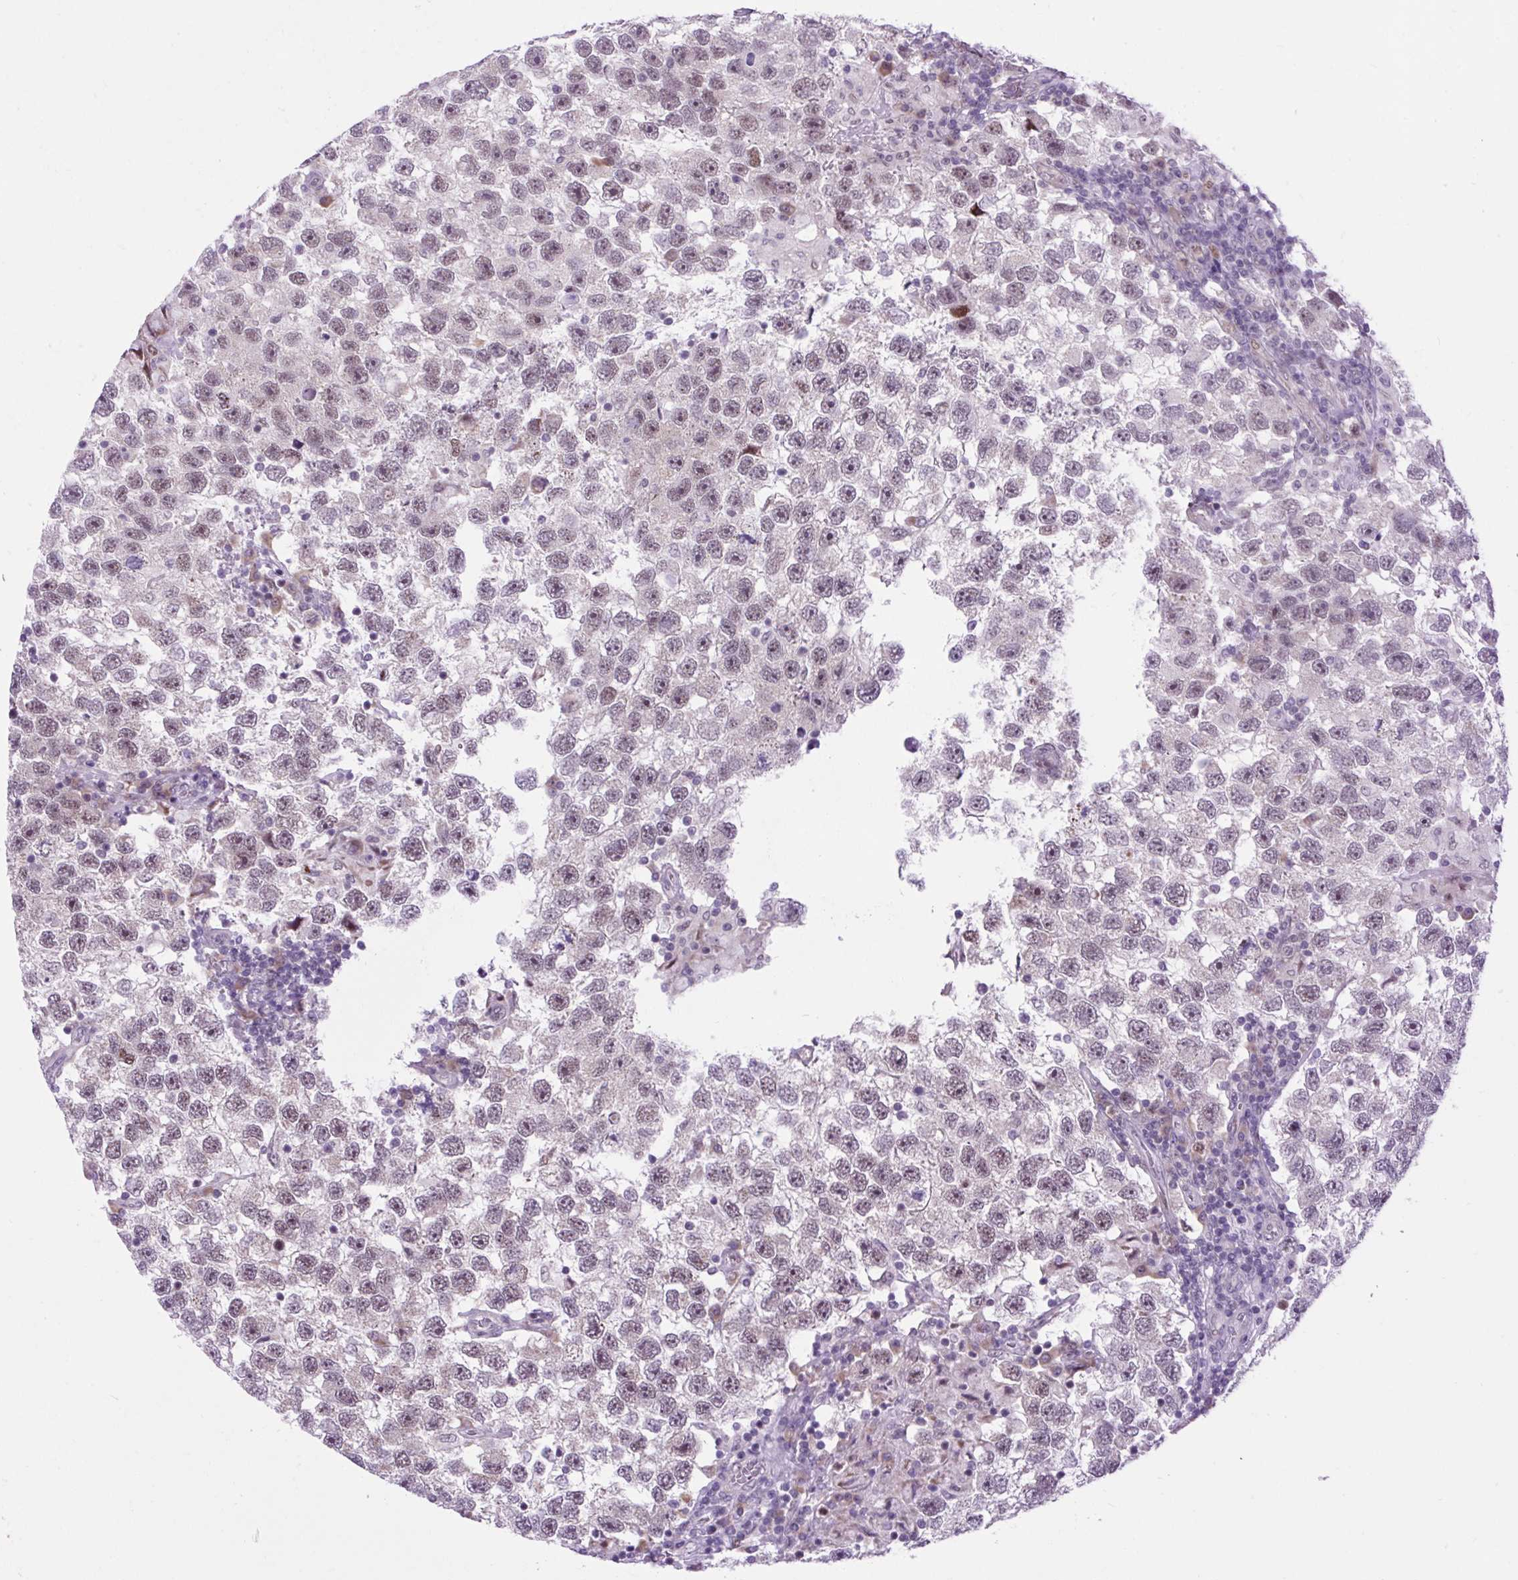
{"staining": {"intensity": "weak", "quantity": ">75%", "location": "nuclear"}, "tissue": "testis cancer", "cell_type": "Tumor cells", "image_type": "cancer", "snomed": [{"axis": "morphology", "description": "Seminoma, NOS"}, {"axis": "topography", "description": "Testis"}], "caption": "Immunohistochemistry staining of testis seminoma, which demonstrates low levels of weak nuclear staining in about >75% of tumor cells indicating weak nuclear protein staining. The staining was performed using DAB (3,3'-diaminobenzidine) (brown) for protein detection and nuclei were counterstained in hematoxylin (blue).", "gene": "CLK2", "patient": {"sex": "male", "age": 26}}